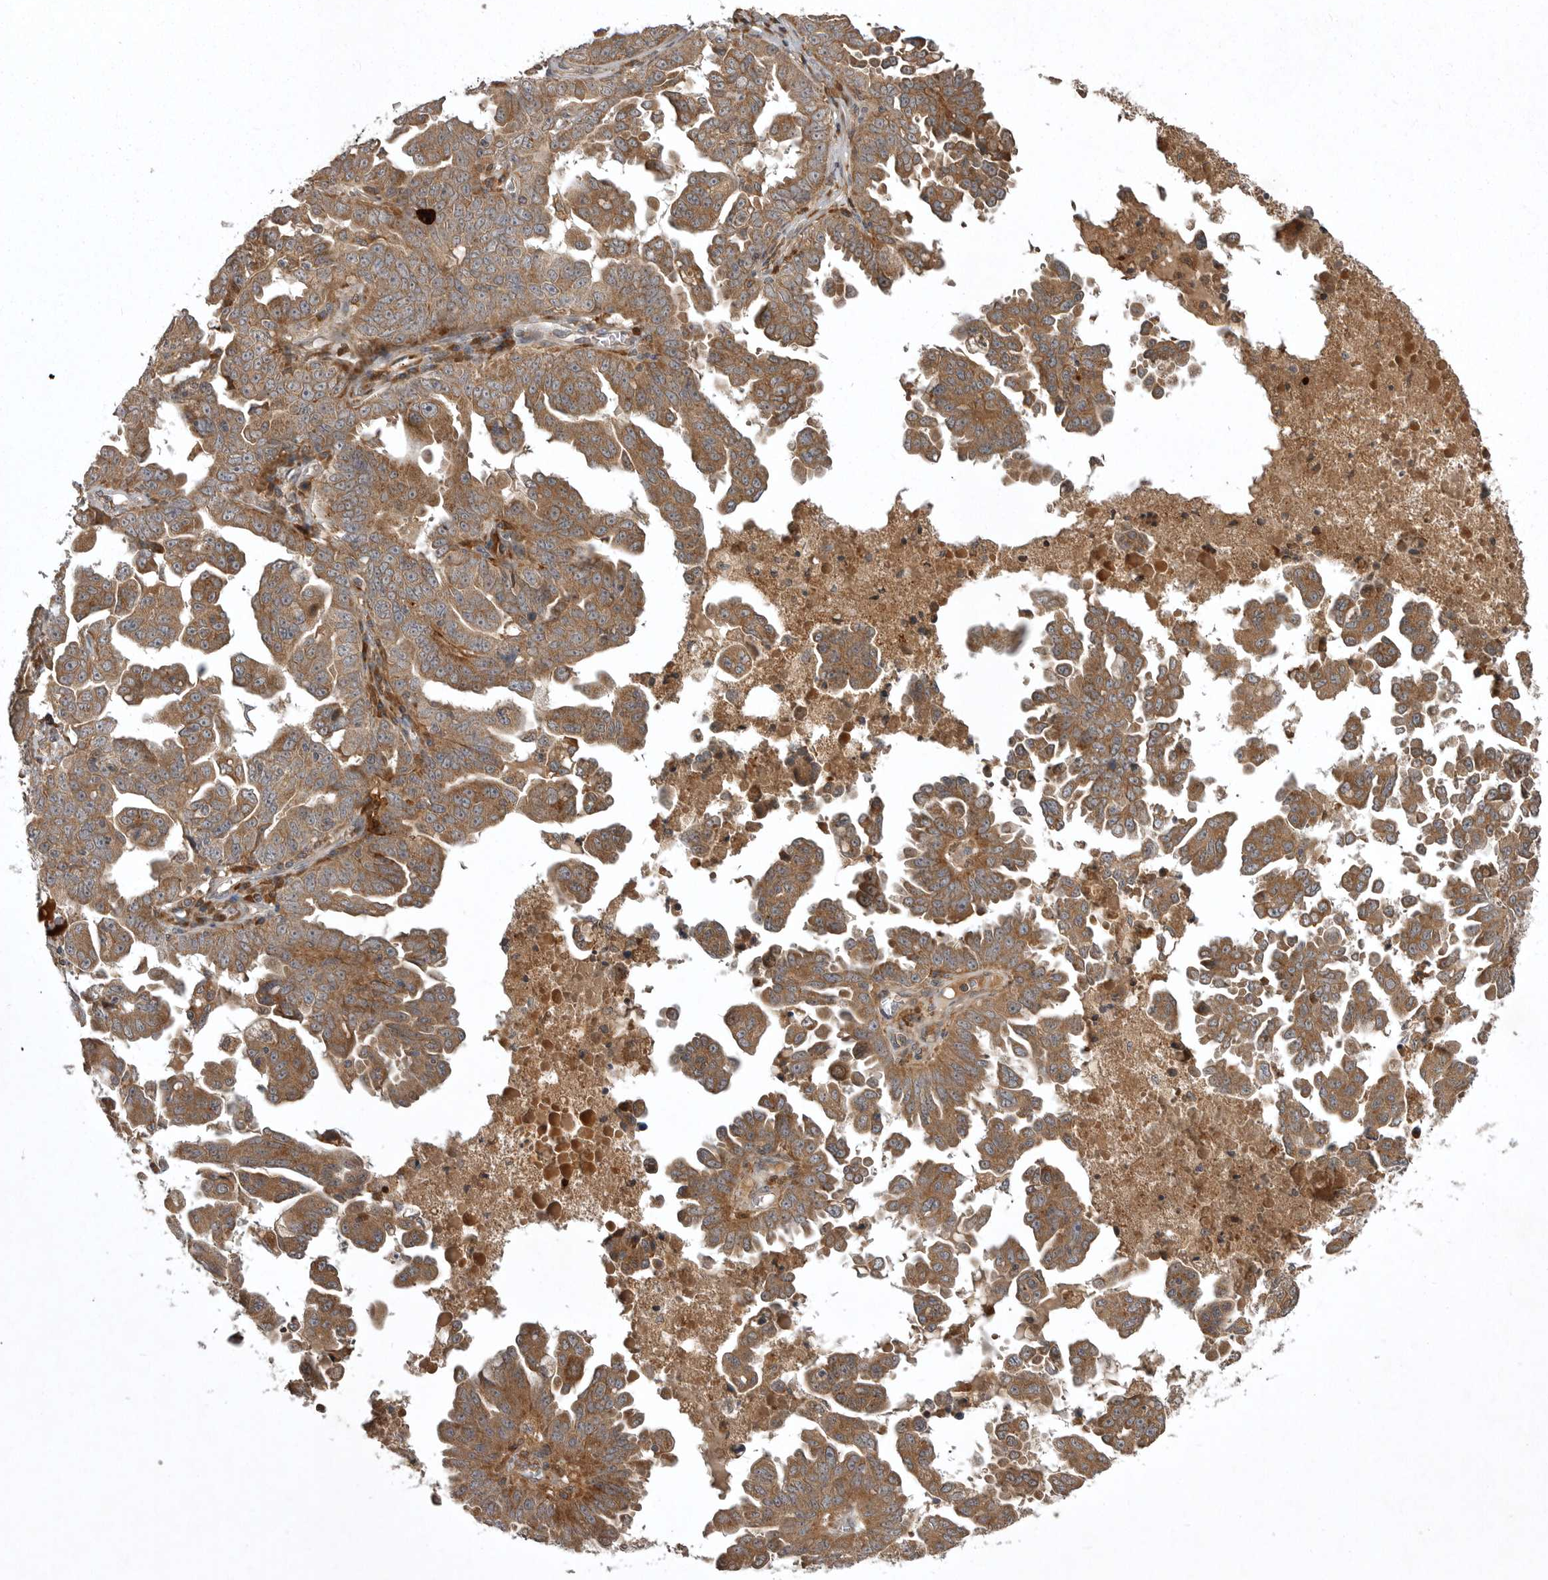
{"staining": {"intensity": "moderate", "quantity": ">75%", "location": "cytoplasmic/membranous"}, "tissue": "ovarian cancer", "cell_type": "Tumor cells", "image_type": "cancer", "snomed": [{"axis": "morphology", "description": "Carcinoma, endometroid"}, {"axis": "topography", "description": "Ovary"}], "caption": "Immunohistochemistry (IHC) micrograph of human ovarian endometroid carcinoma stained for a protein (brown), which displays medium levels of moderate cytoplasmic/membranous staining in approximately >75% of tumor cells.", "gene": "GPR31", "patient": {"sex": "female", "age": 62}}